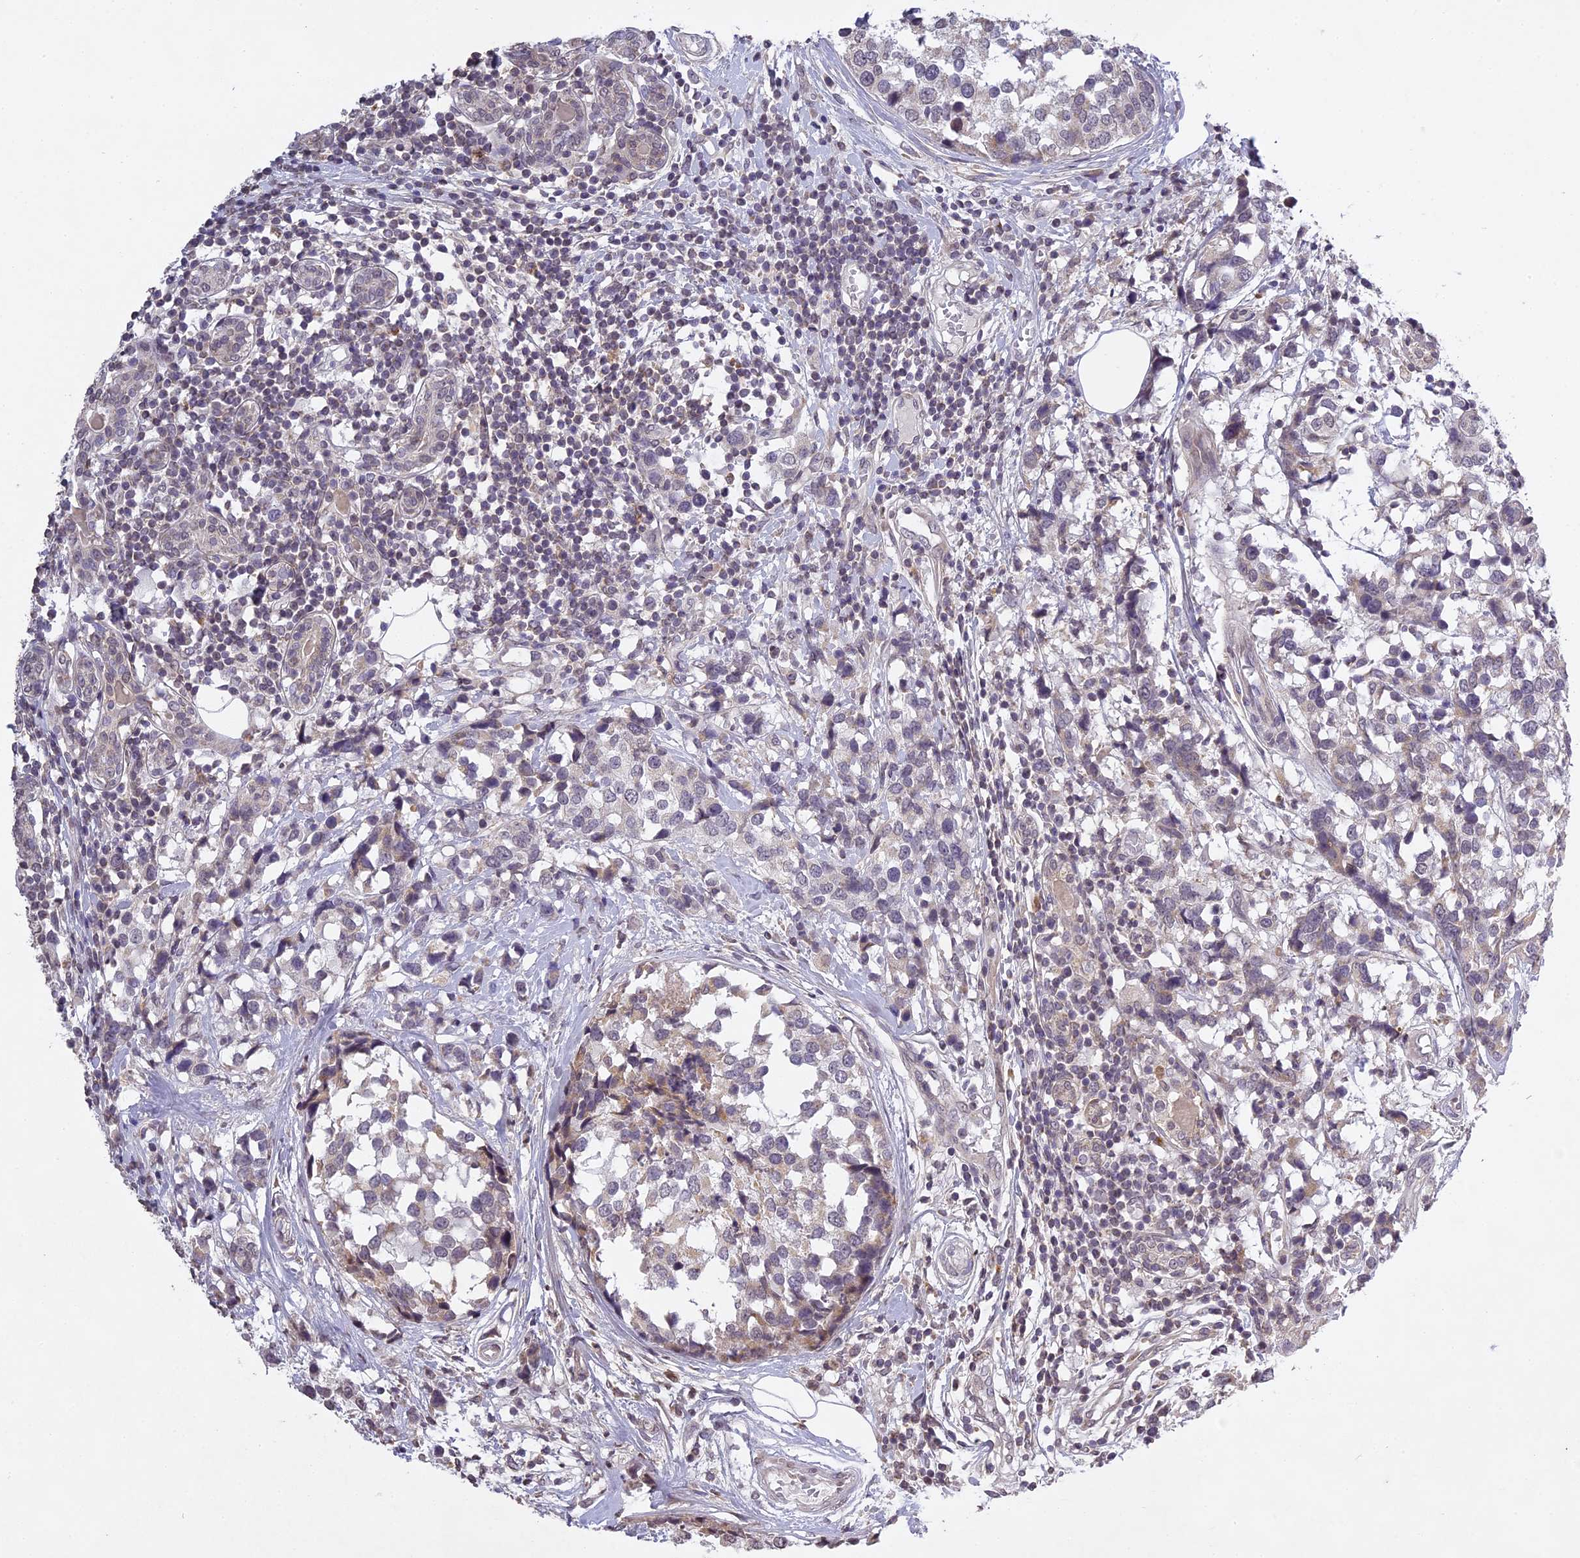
{"staining": {"intensity": "negative", "quantity": "none", "location": "none"}, "tissue": "breast cancer", "cell_type": "Tumor cells", "image_type": "cancer", "snomed": [{"axis": "morphology", "description": "Lobular carcinoma"}, {"axis": "topography", "description": "Breast"}], "caption": "The micrograph demonstrates no staining of tumor cells in lobular carcinoma (breast). Brightfield microscopy of immunohistochemistry (IHC) stained with DAB (brown) and hematoxylin (blue), captured at high magnification.", "gene": "ERG28", "patient": {"sex": "female", "age": 59}}